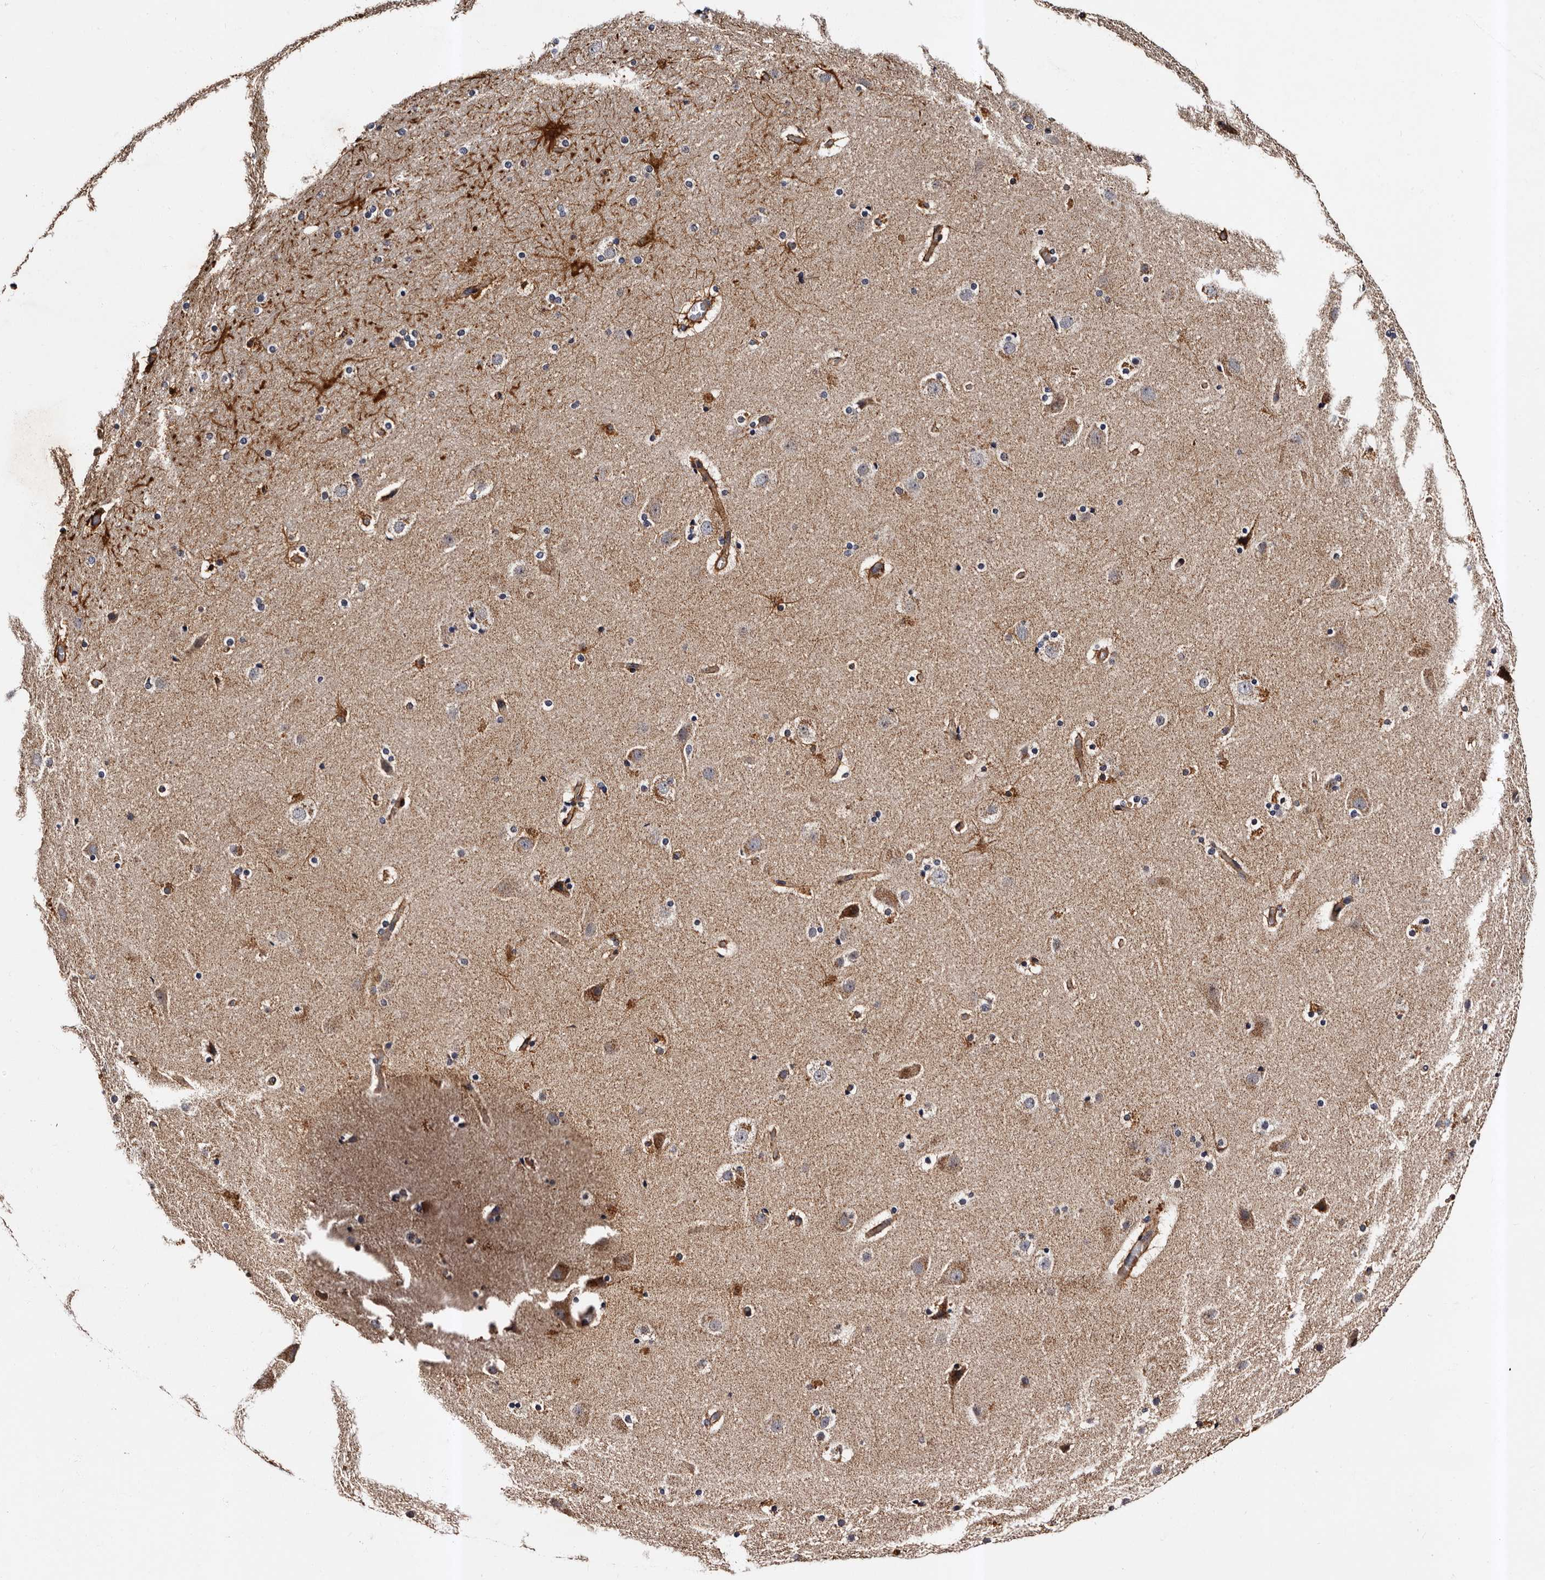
{"staining": {"intensity": "moderate", "quantity": ">75%", "location": "cytoplasmic/membranous"}, "tissue": "cerebral cortex", "cell_type": "Endothelial cells", "image_type": "normal", "snomed": [{"axis": "morphology", "description": "Normal tissue, NOS"}, {"axis": "topography", "description": "Cerebral cortex"}], "caption": "This is an image of immunohistochemistry staining of normal cerebral cortex, which shows moderate positivity in the cytoplasmic/membranous of endothelial cells.", "gene": "ADCK5", "patient": {"sex": "male", "age": 57}}